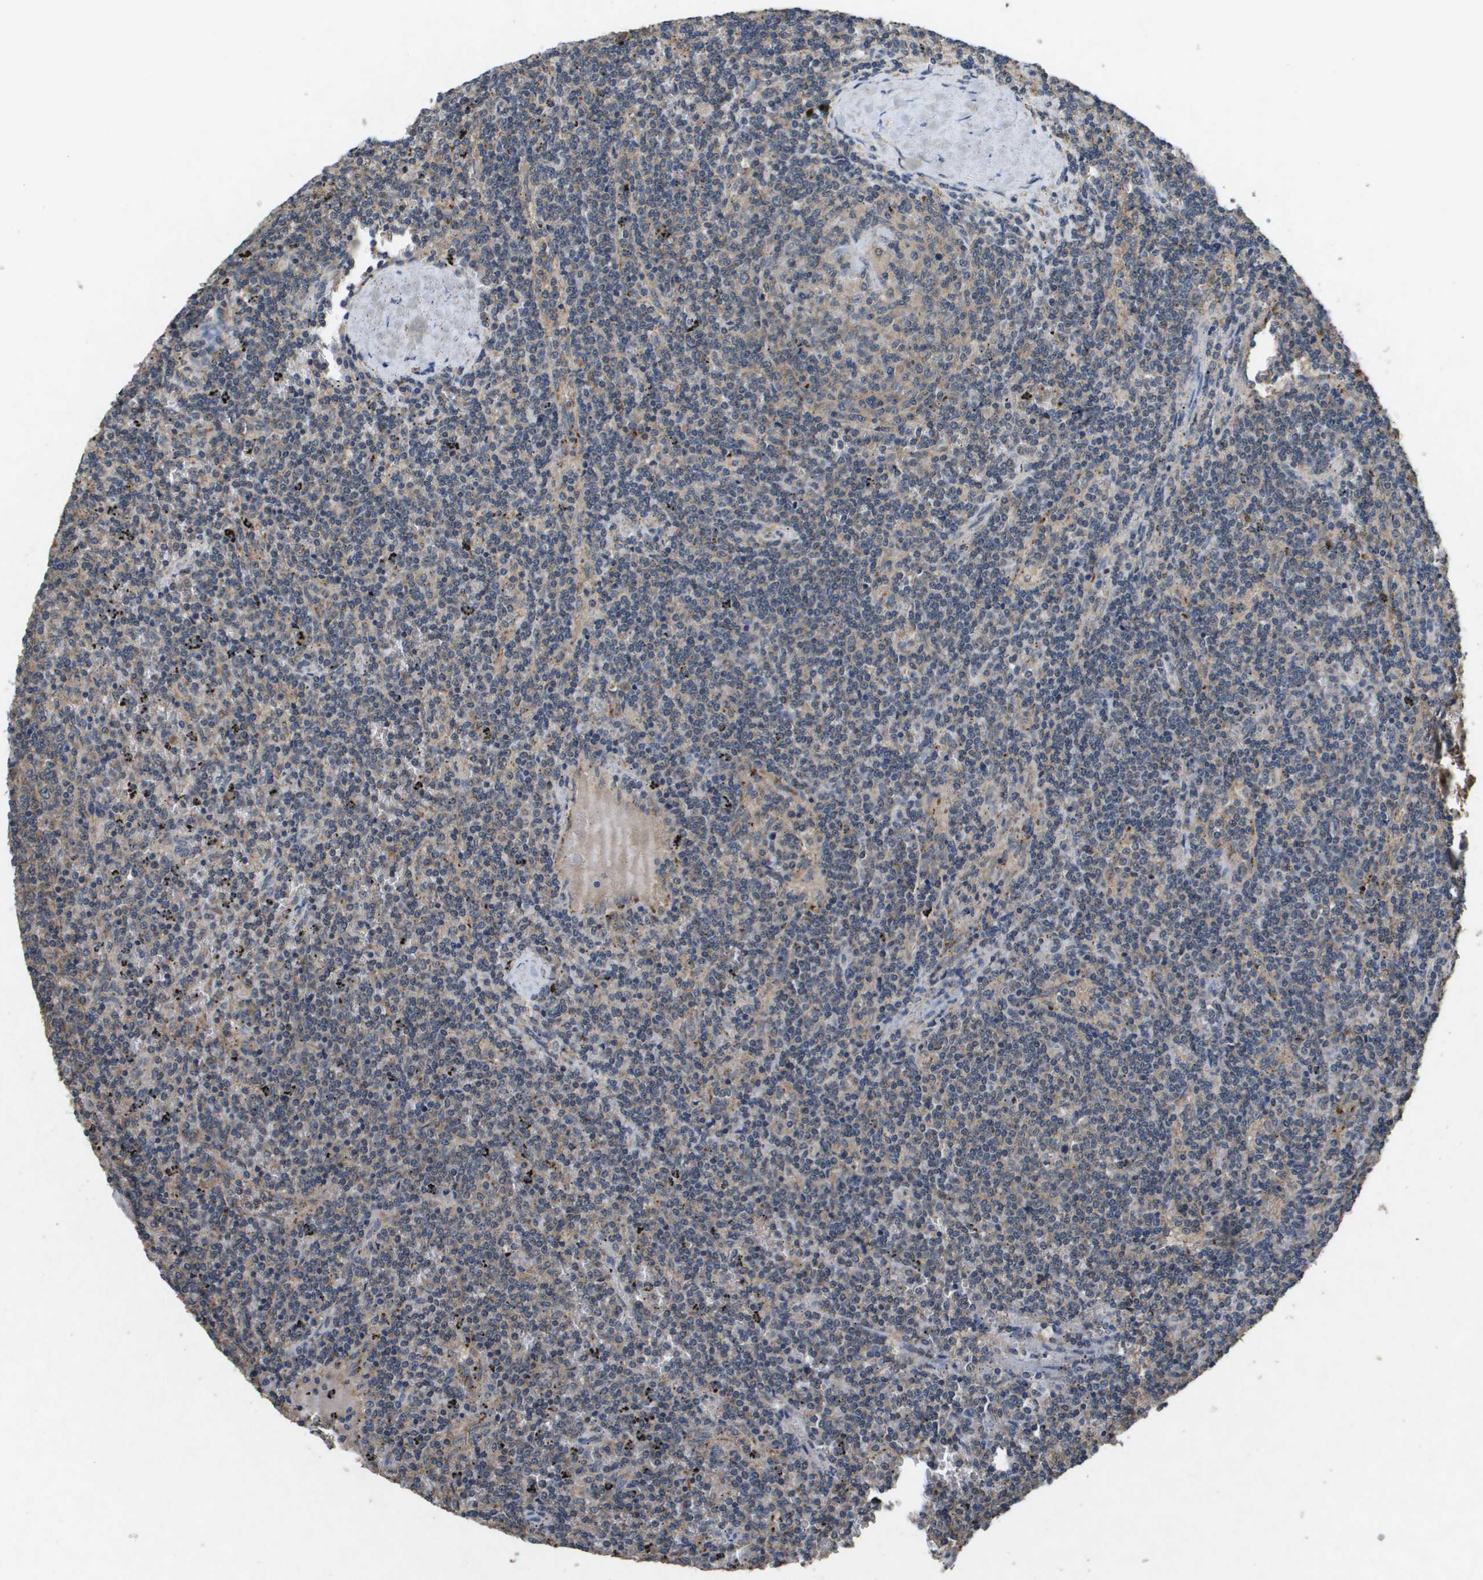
{"staining": {"intensity": "weak", "quantity": "25%-75%", "location": "cytoplasmic/membranous"}, "tissue": "lymphoma", "cell_type": "Tumor cells", "image_type": "cancer", "snomed": [{"axis": "morphology", "description": "Malignant lymphoma, non-Hodgkin's type, Low grade"}, {"axis": "topography", "description": "Spleen"}], "caption": "This image displays lymphoma stained with IHC to label a protein in brown. The cytoplasmic/membranous of tumor cells show weak positivity for the protein. Nuclei are counter-stained blue.", "gene": "PROC", "patient": {"sex": "female", "age": 50}}